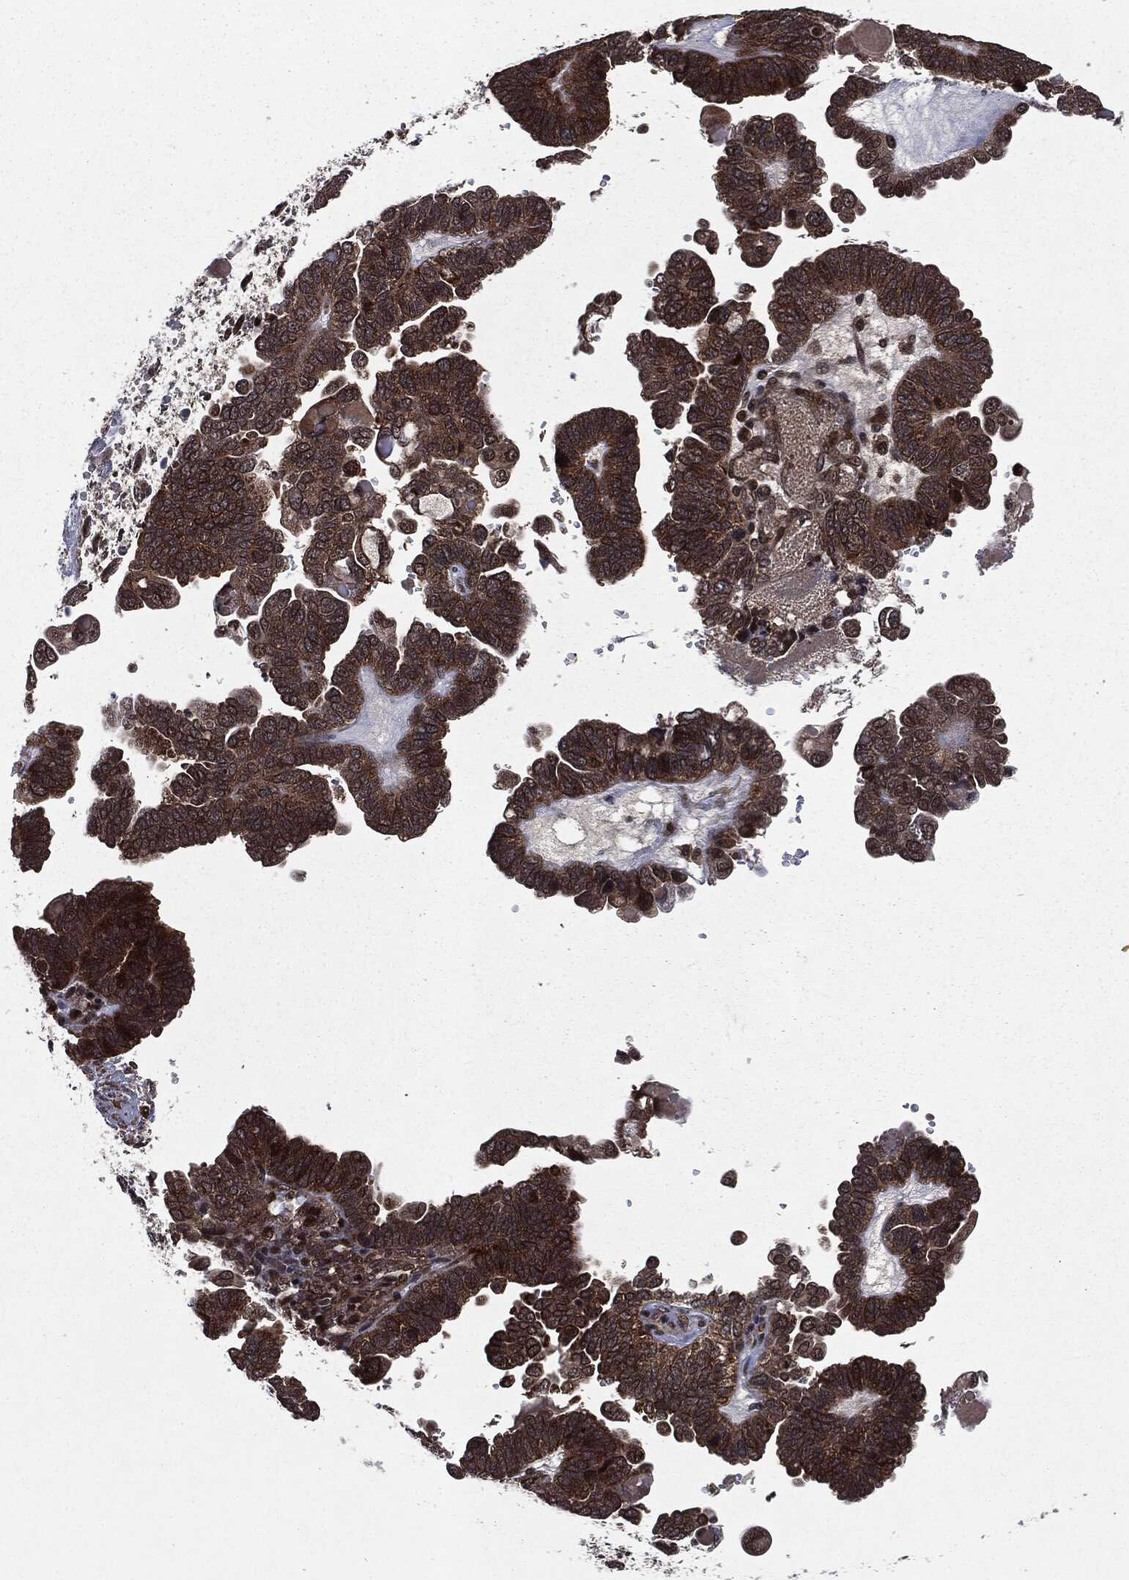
{"staining": {"intensity": "strong", "quantity": ">75%", "location": "cytoplasmic/membranous"}, "tissue": "ovarian cancer", "cell_type": "Tumor cells", "image_type": "cancer", "snomed": [{"axis": "morphology", "description": "Cystadenocarcinoma, serous, NOS"}, {"axis": "topography", "description": "Ovary"}], "caption": "Brown immunohistochemical staining in ovarian cancer (serous cystadenocarcinoma) shows strong cytoplasmic/membranous expression in approximately >75% of tumor cells.", "gene": "STAU2", "patient": {"sex": "female", "age": 51}}